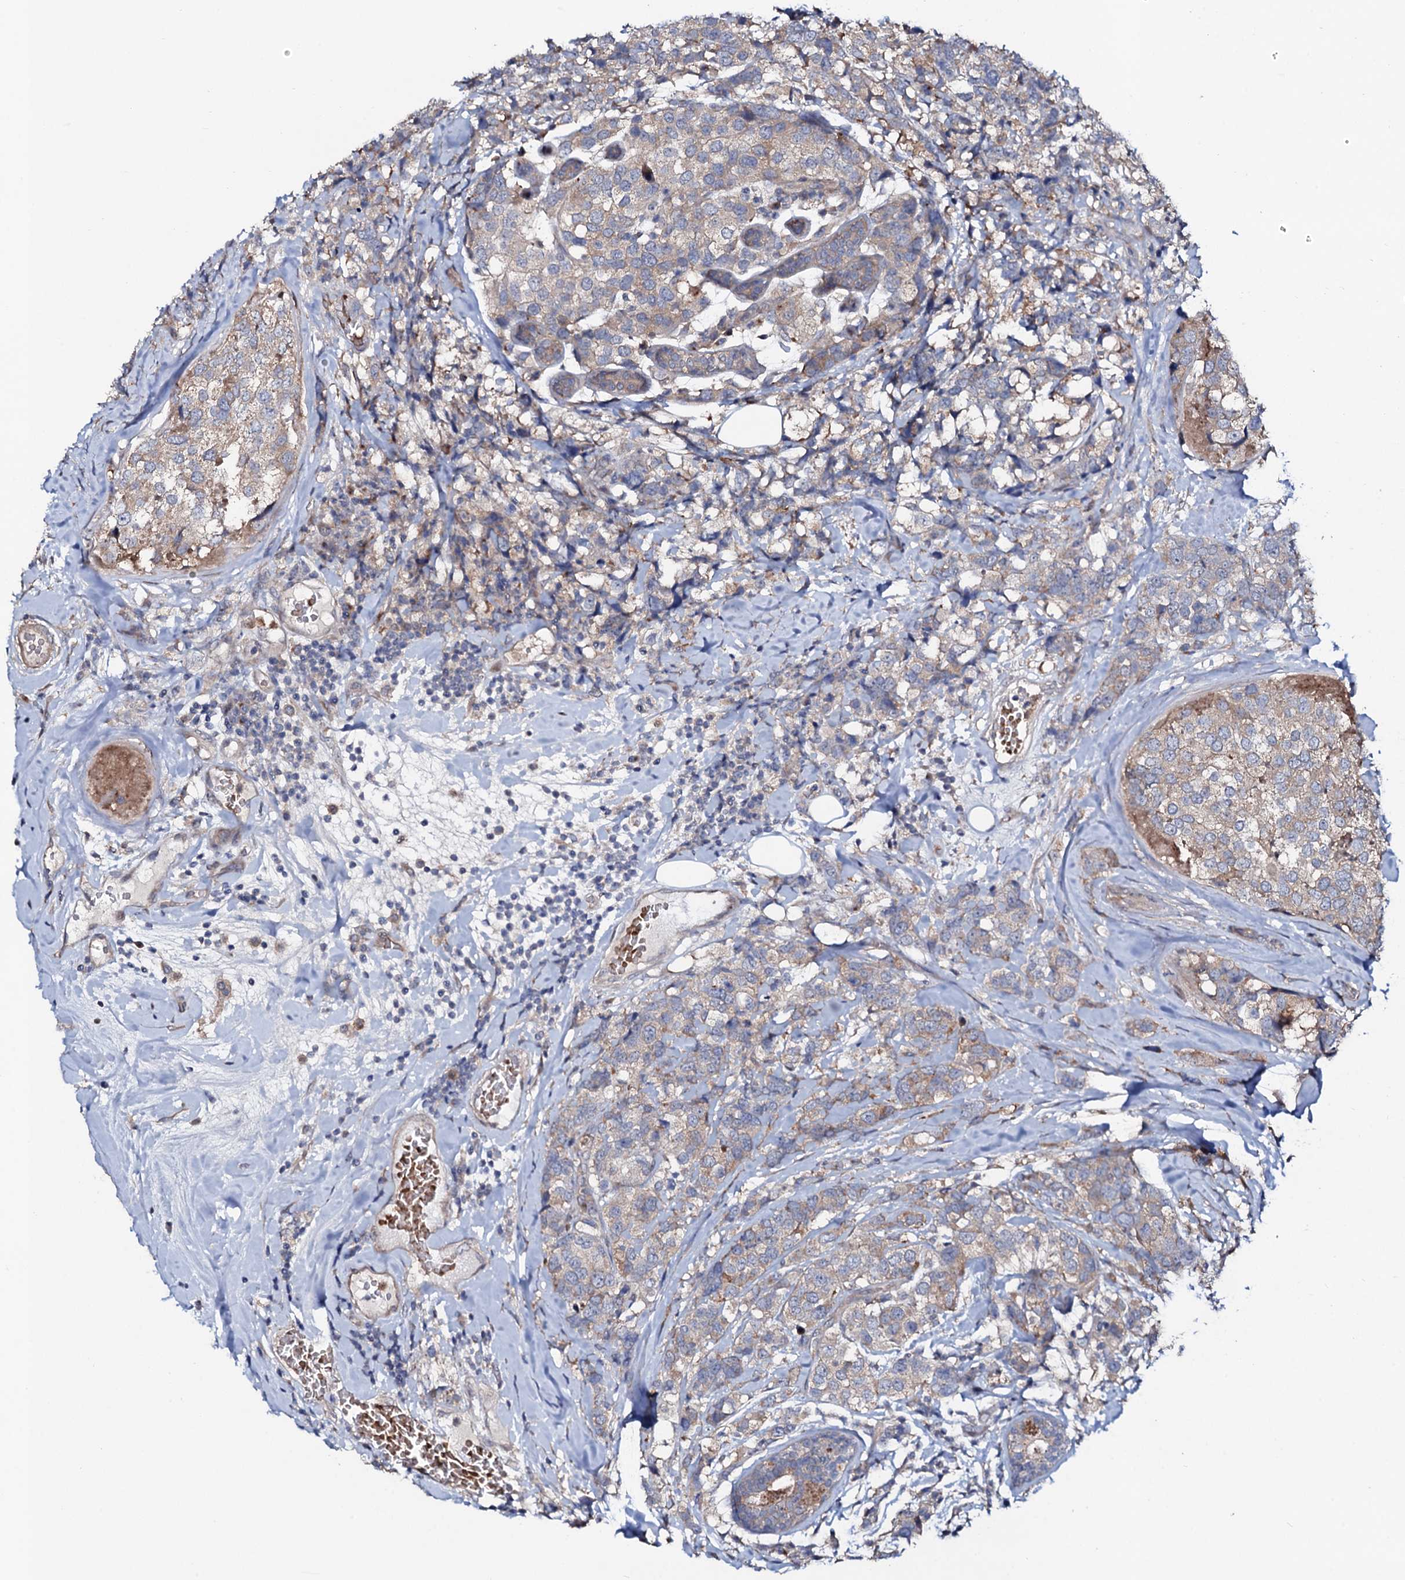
{"staining": {"intensity": "weak", "quantity": "<25%", "location": "cytoplasmic/membranous"}, "tissue": "breast cancer", "cell_type": "Tumor cells", "image_type": "cancer", "snomed": [{"axis": "morphology", "description": "Lobular carcinoma"}, {"axis": "topography", "description": "Breast"}], "caption": "The immunohistochemistry photomicrograph has no significant expression in tumor cells of lobular carcinoma (breast) tissue.", "gene": "COG6", "patient": {"sex": "female", "age": 59}}